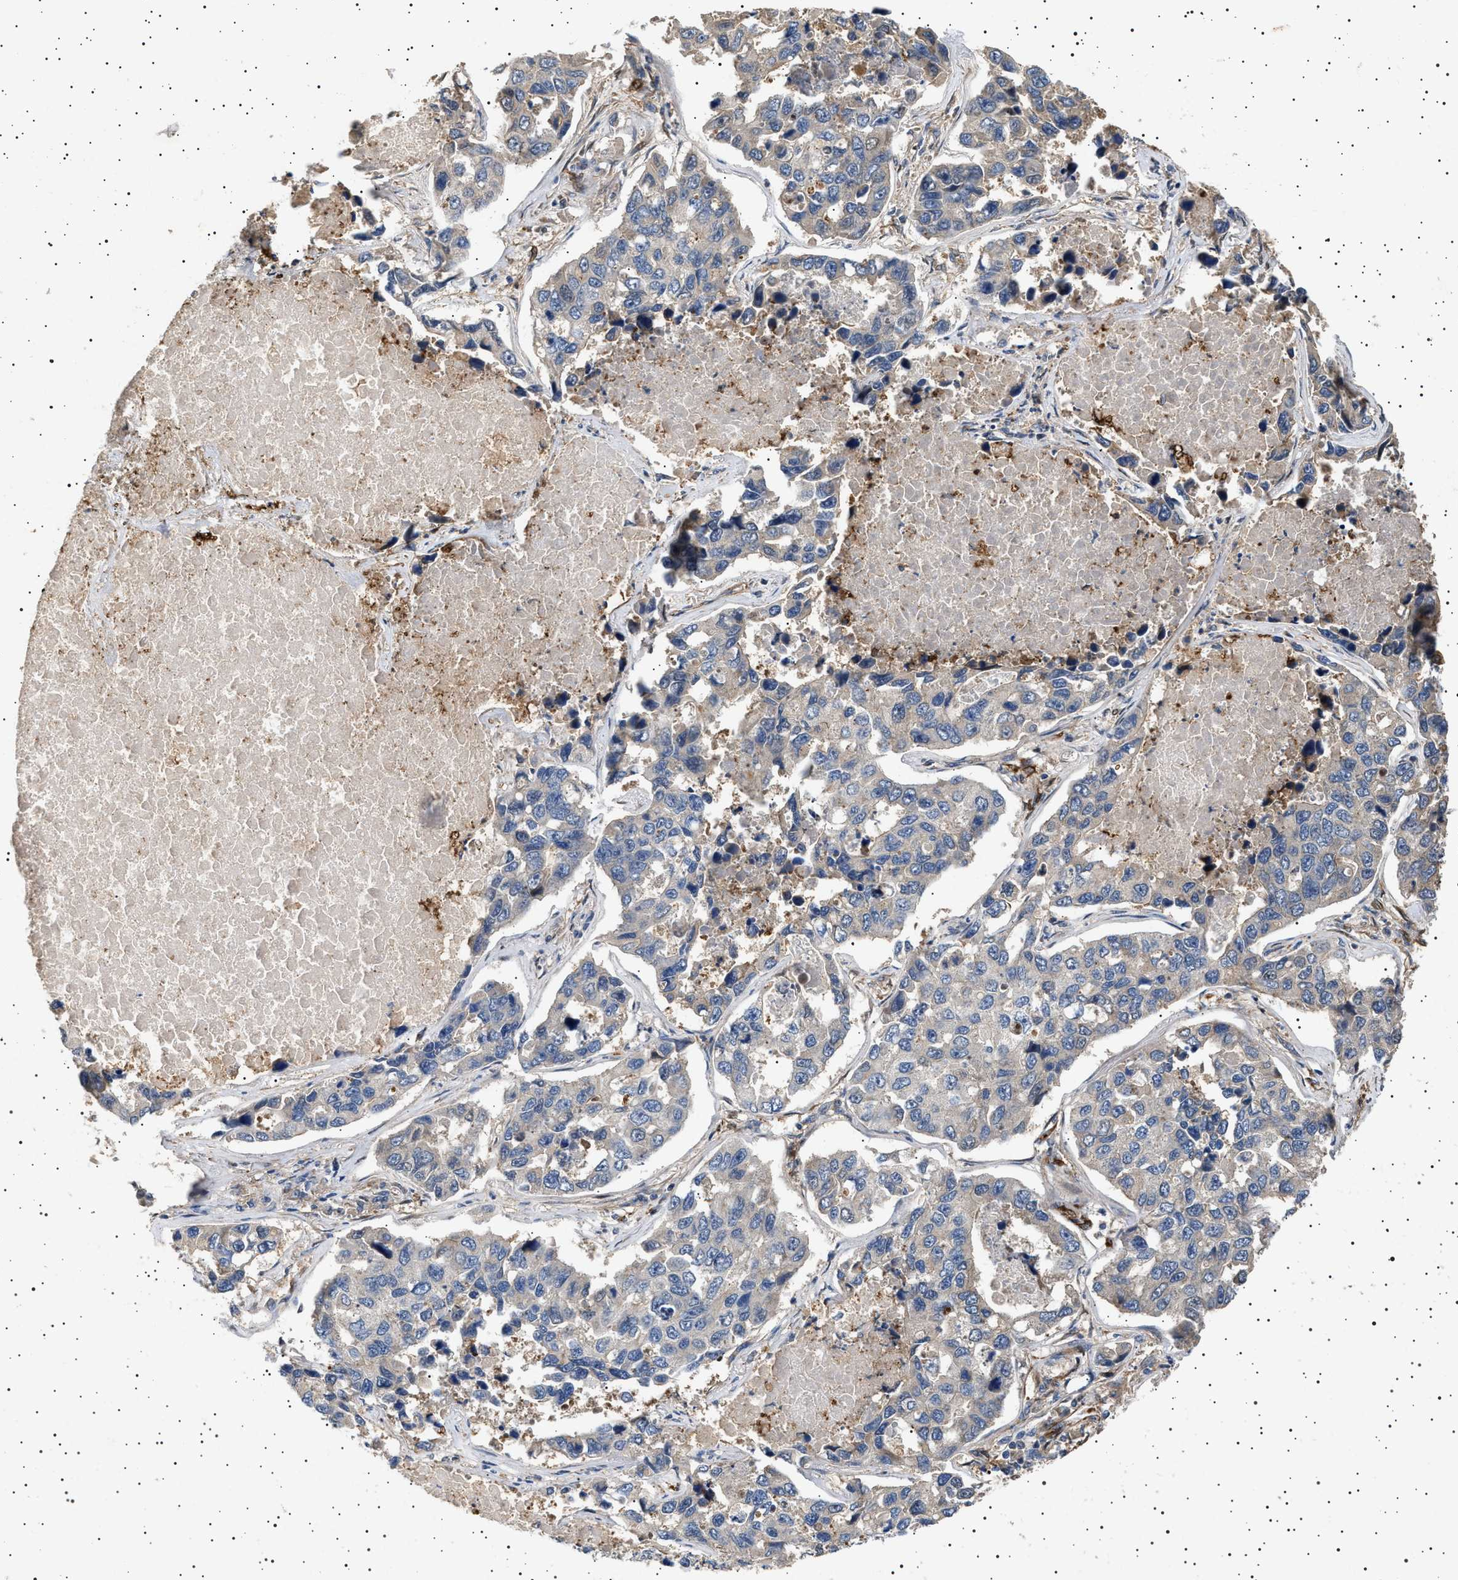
{"staining": {"intensity": "negative", "quantity": "none", "location": "none"}, "tissue": "lung cancer", "cell_type": "Tumor cells", "image_type": "cancer", "snomed": [{"axis": "morphology", "description": "Adenocarcinoma, NOS"}, {"axis": "topography", "description": "Lung"}], "caption": "Photomicrograph shows no protein positivity in tumor cells of adenocarcinoma (lung) tissue.", "gene": "GUCY1B1", "patient": {"sex": "male", "age": 64}}